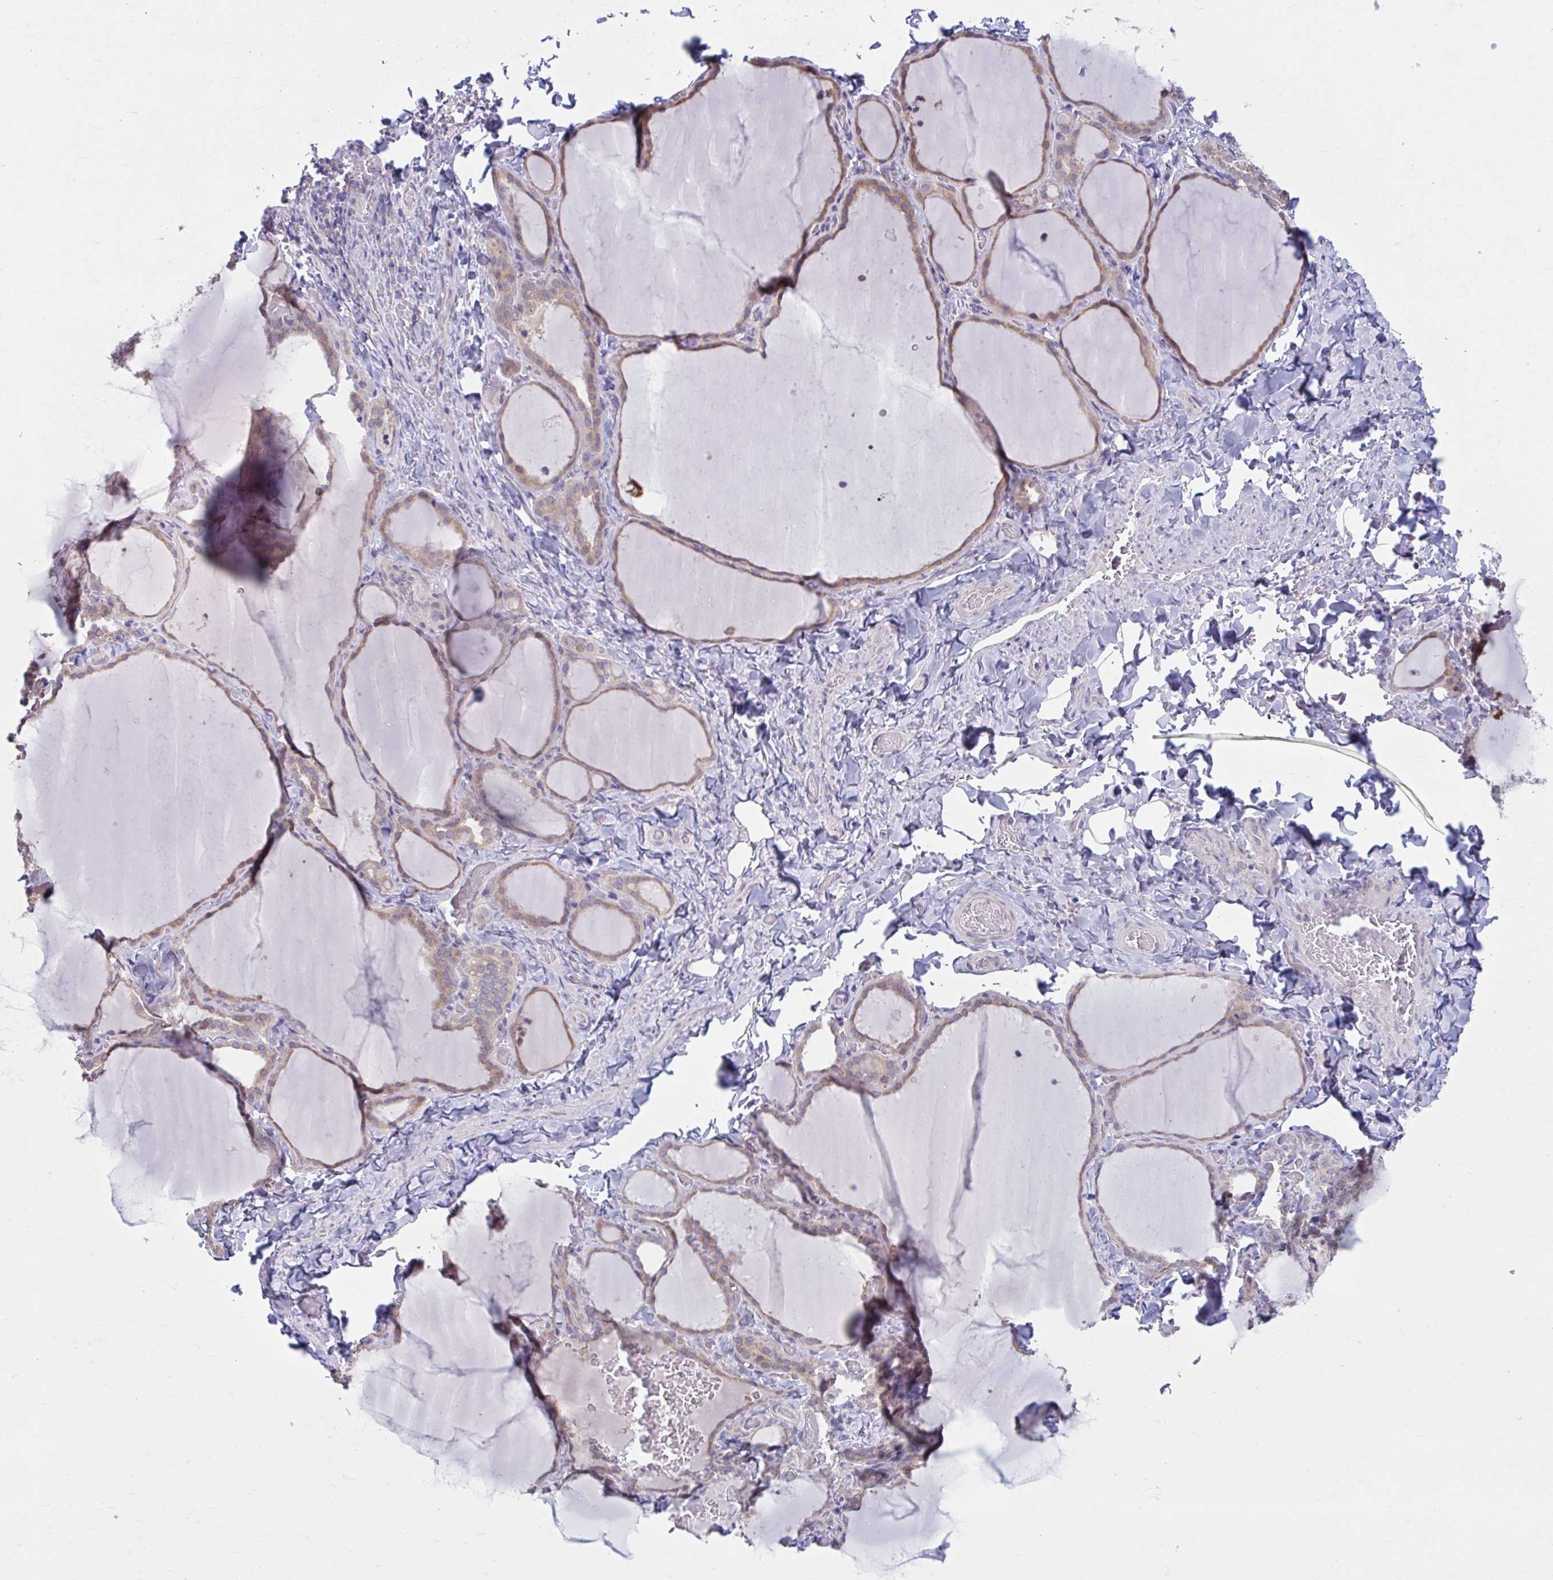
{"staining": {"intensity": "weak", "quantity": "25%-75%", "location": "cytoplasmic/membranous"}, "tissue": "thyroid gland", "cell_type": "Glandular cells", "image_type": "normal", "snomed": [{"axis": "morphology", "description": "Normal tissue, NOS"}, {"axis": "topography", "description": "Thyroid gland"}], "caption": "An immunohistochemistry photomicrograph of unremarkable tissue is shown. Protein staining in brown labels weak cytoplasmic/membranous positivity in thyroid gland within glandular cells.", "gene": "CHST3", "patient": {"sex": "female", "age": 22}}